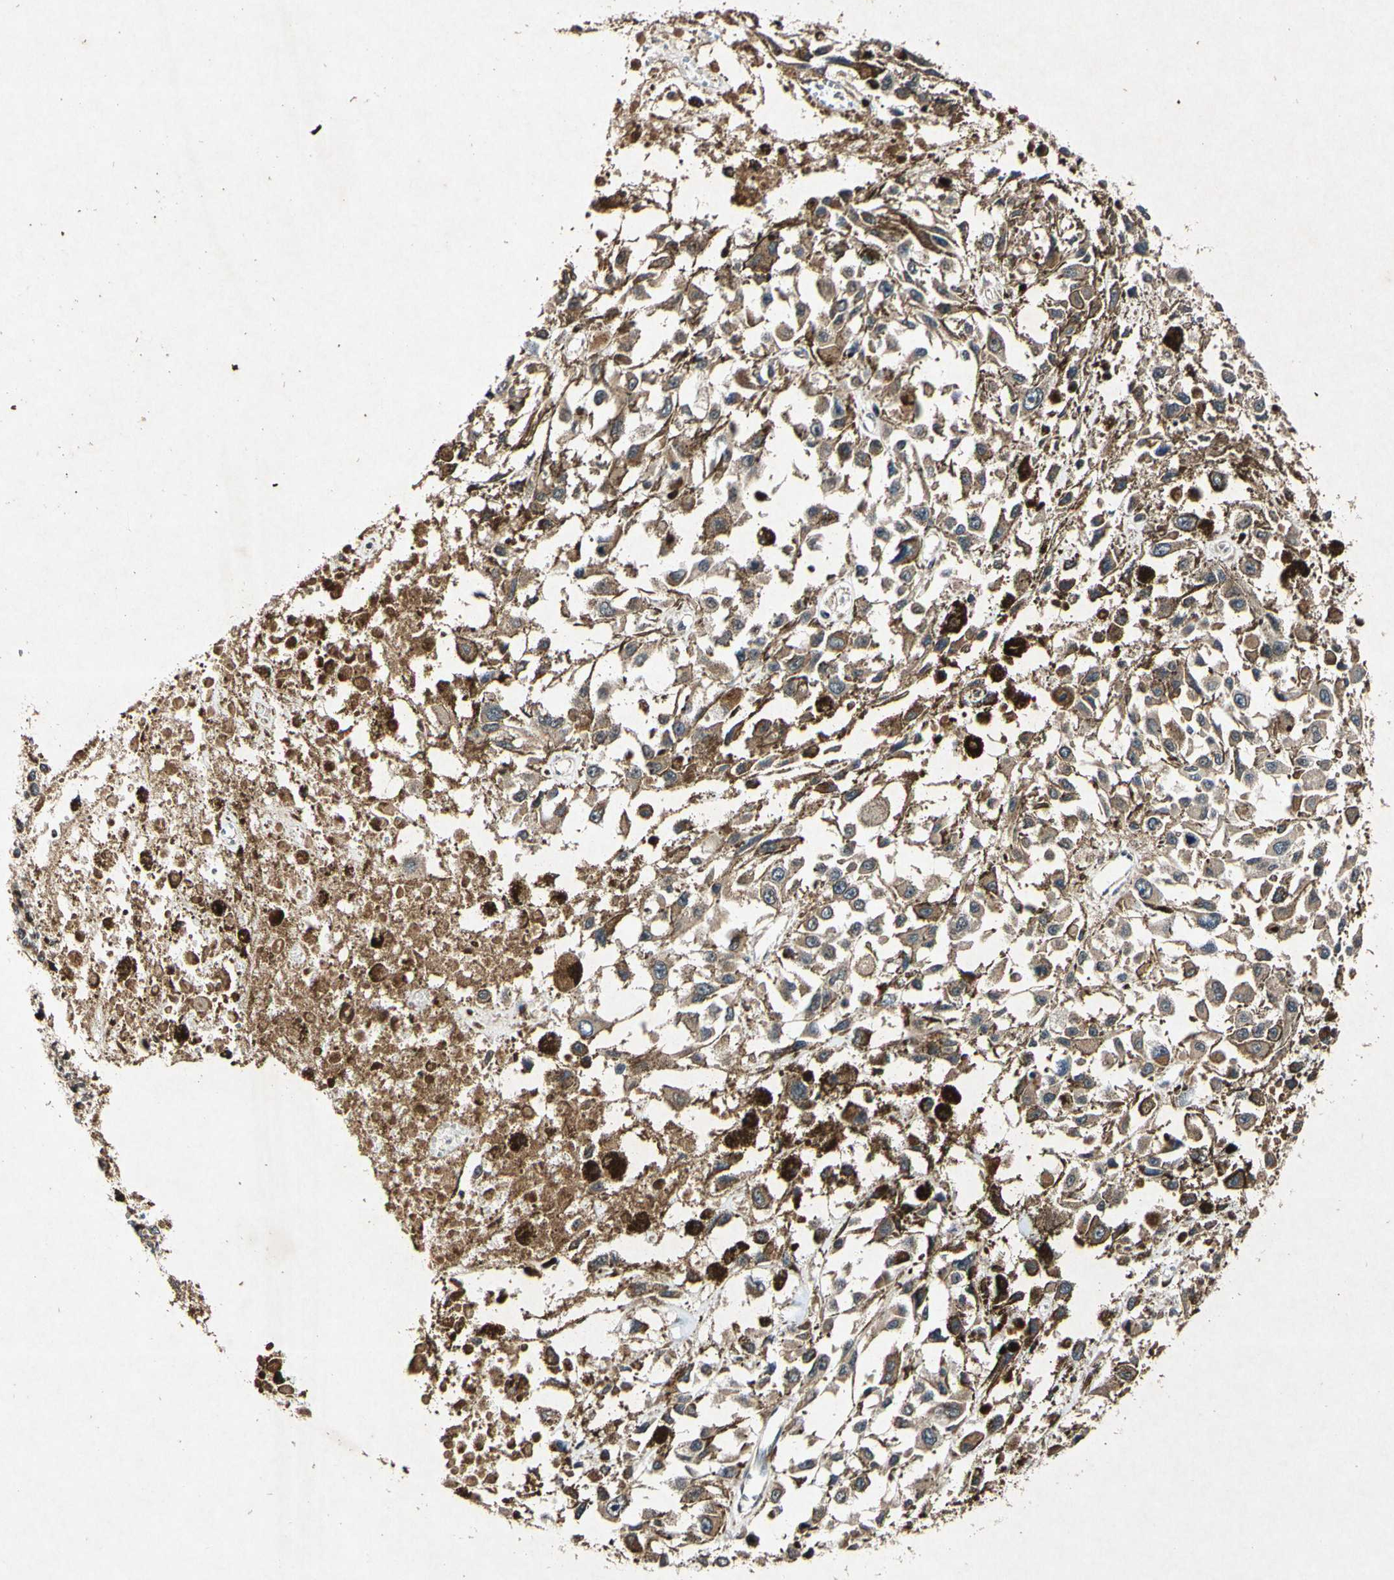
{"staining": {"intensity": "moderate", "quantity": ">75%", "location": "cytoplasmic/membranous"}, "tissue": "melanoma", "cell_type": "Tumor cells", "image_type": "cancer", "snomed": [{"axis": "morphology", "description": "Malignant melanoma, Metastatic site"}, {"axis": "topography", "description": "Lymph node"}], "caption": "A medium amount of moderate cytoplasmic/membranous staining is seen in about >75% of tumor cells in malignant melanoma (metastatic site) tissue.", "gene": "PLAT", "patient": {"sex": "male", "age": 59}}